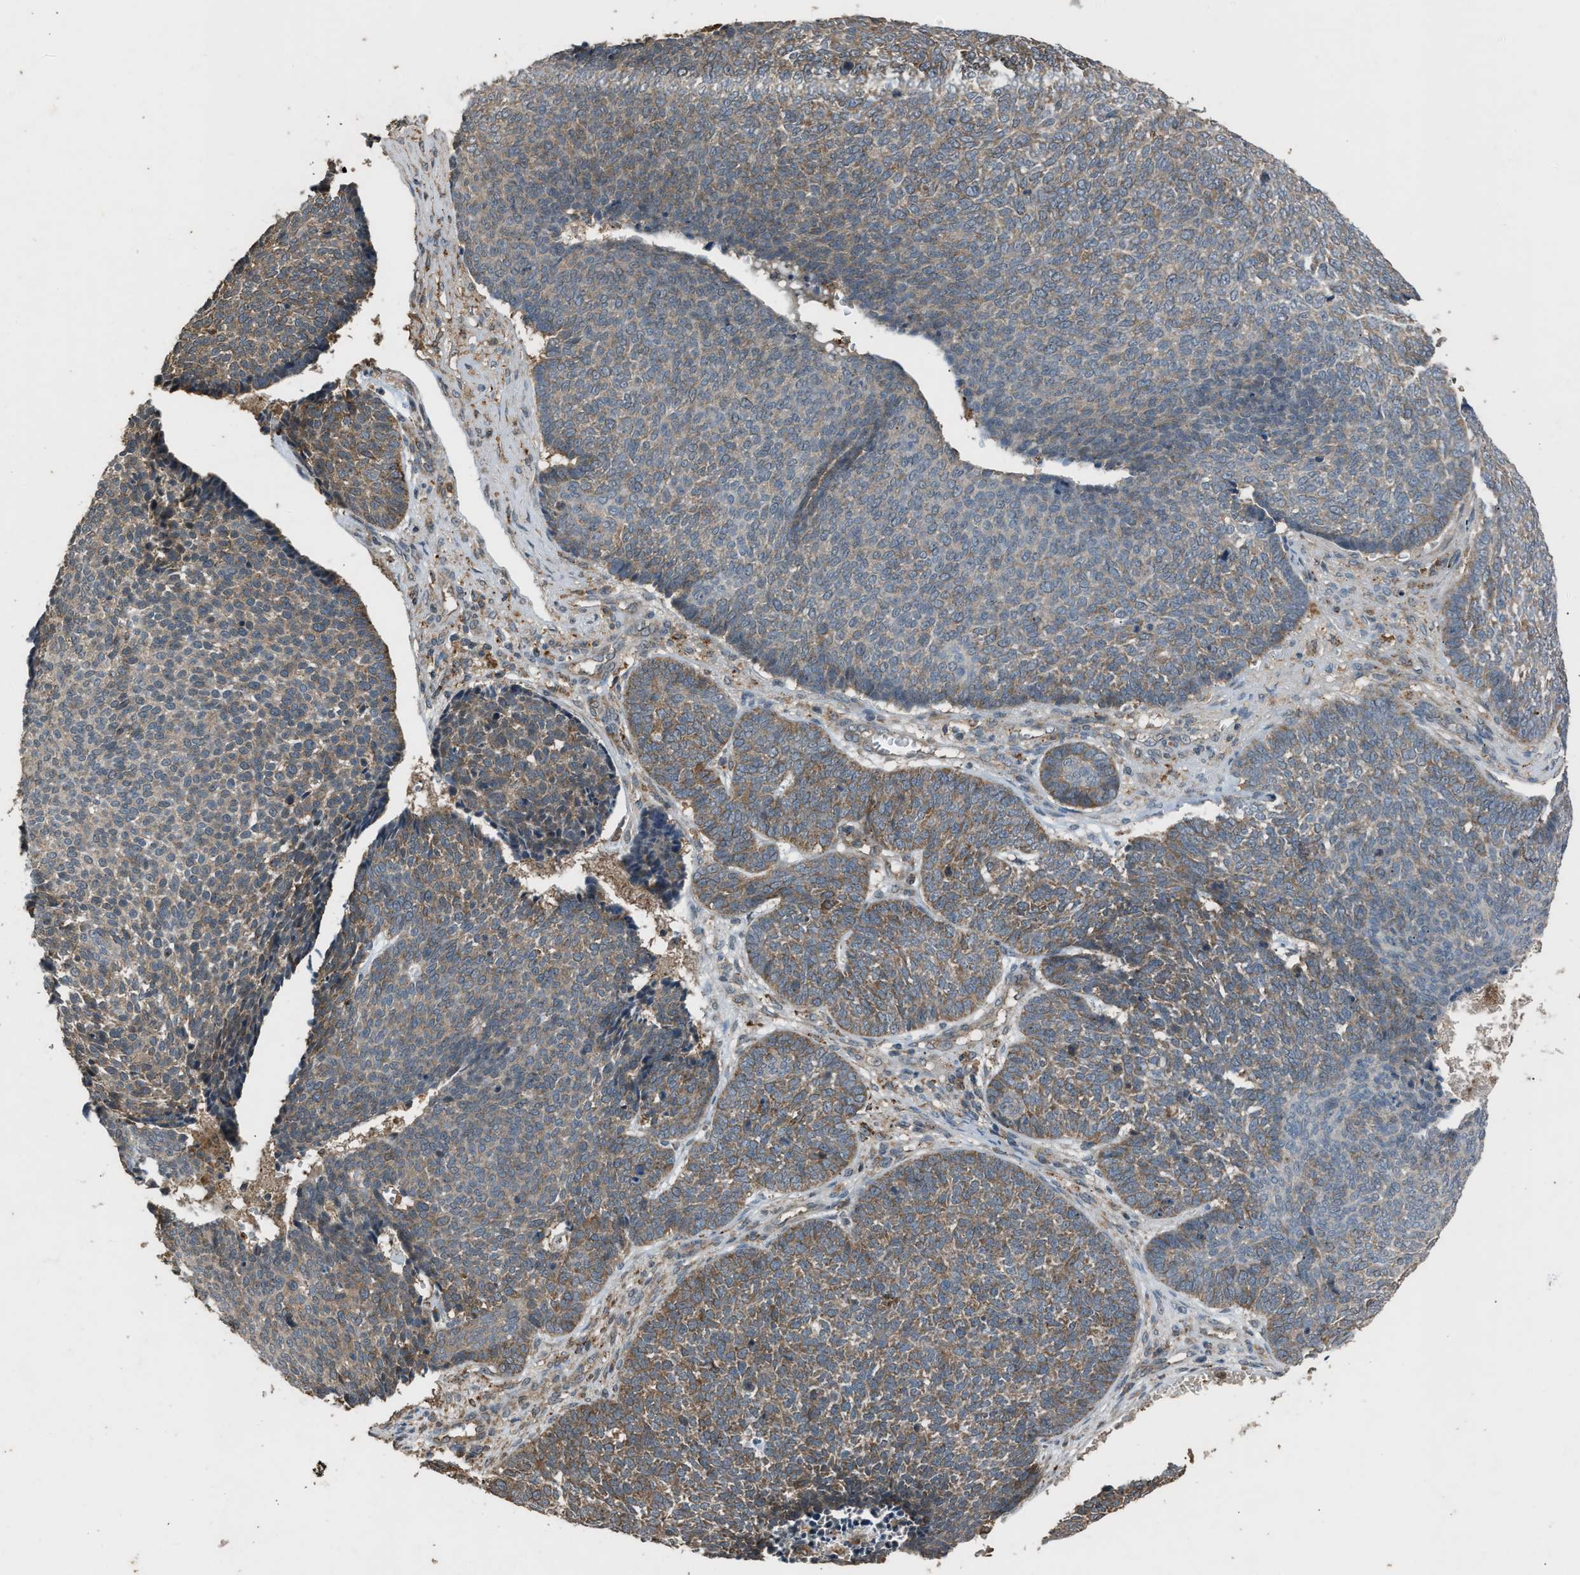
{"staining": {"intensity": "moderate", "quantity": ">75%", "location": "cytoplasmic/membranous"}, "tissue": "skin cancer", "cell_type": "Tumor cells", "image_type": "cancer", "snomed": [{"axis": "morphology", "description": "Basal cell carcinoma"}, {"axis": "topography", "description": "Skin"}], "caption": "Moderate cytoplasmic/membranous staining is appreciated in approximately >75% of tumor cells in skin cancer (basal cell carcinoma).", "gene": "PSMD1", "patient": {"sex": "male", "age": 84}}